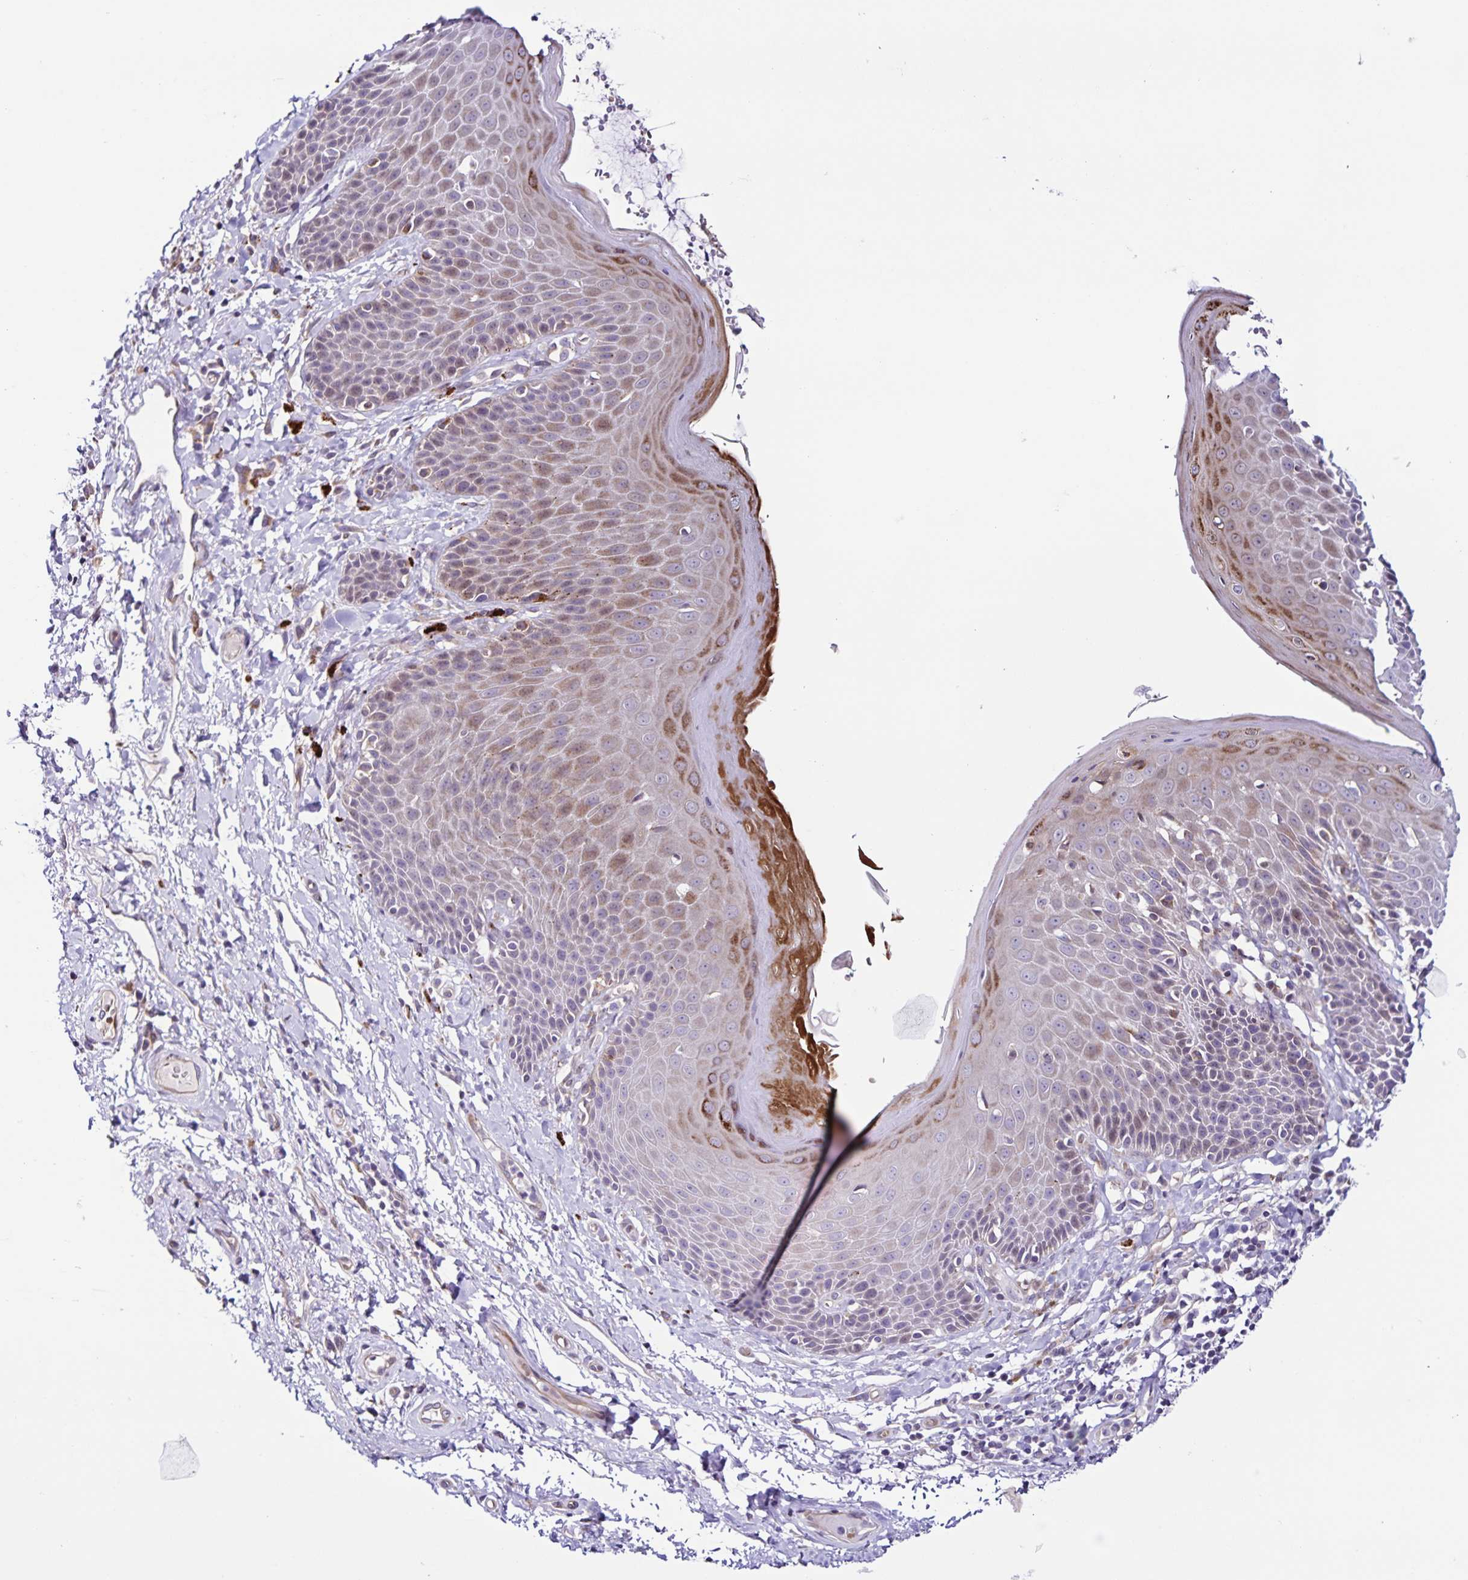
{"staining": {"intensity": "moderate", "quantity": "<25%", "location": "cytoplasmic/membranous"}, "tissue": "skin", "cell_type": "Epidermal cells", "image_type": "normal", "snomed": [{"axis": "morphology", "description": "Normal tissue, NOS"}, {"axis": "topography", "description": "Anal"}, {"axis": "topography", "description": "Peripheral nerve tissue"}], "caption": "Benign skin exhibits moderate cytoplasmic/membranous positivity in approximately <25% of epidermal cells.", "gene": "RNFT2", "patient": {"sex": "male", "age": 51}}